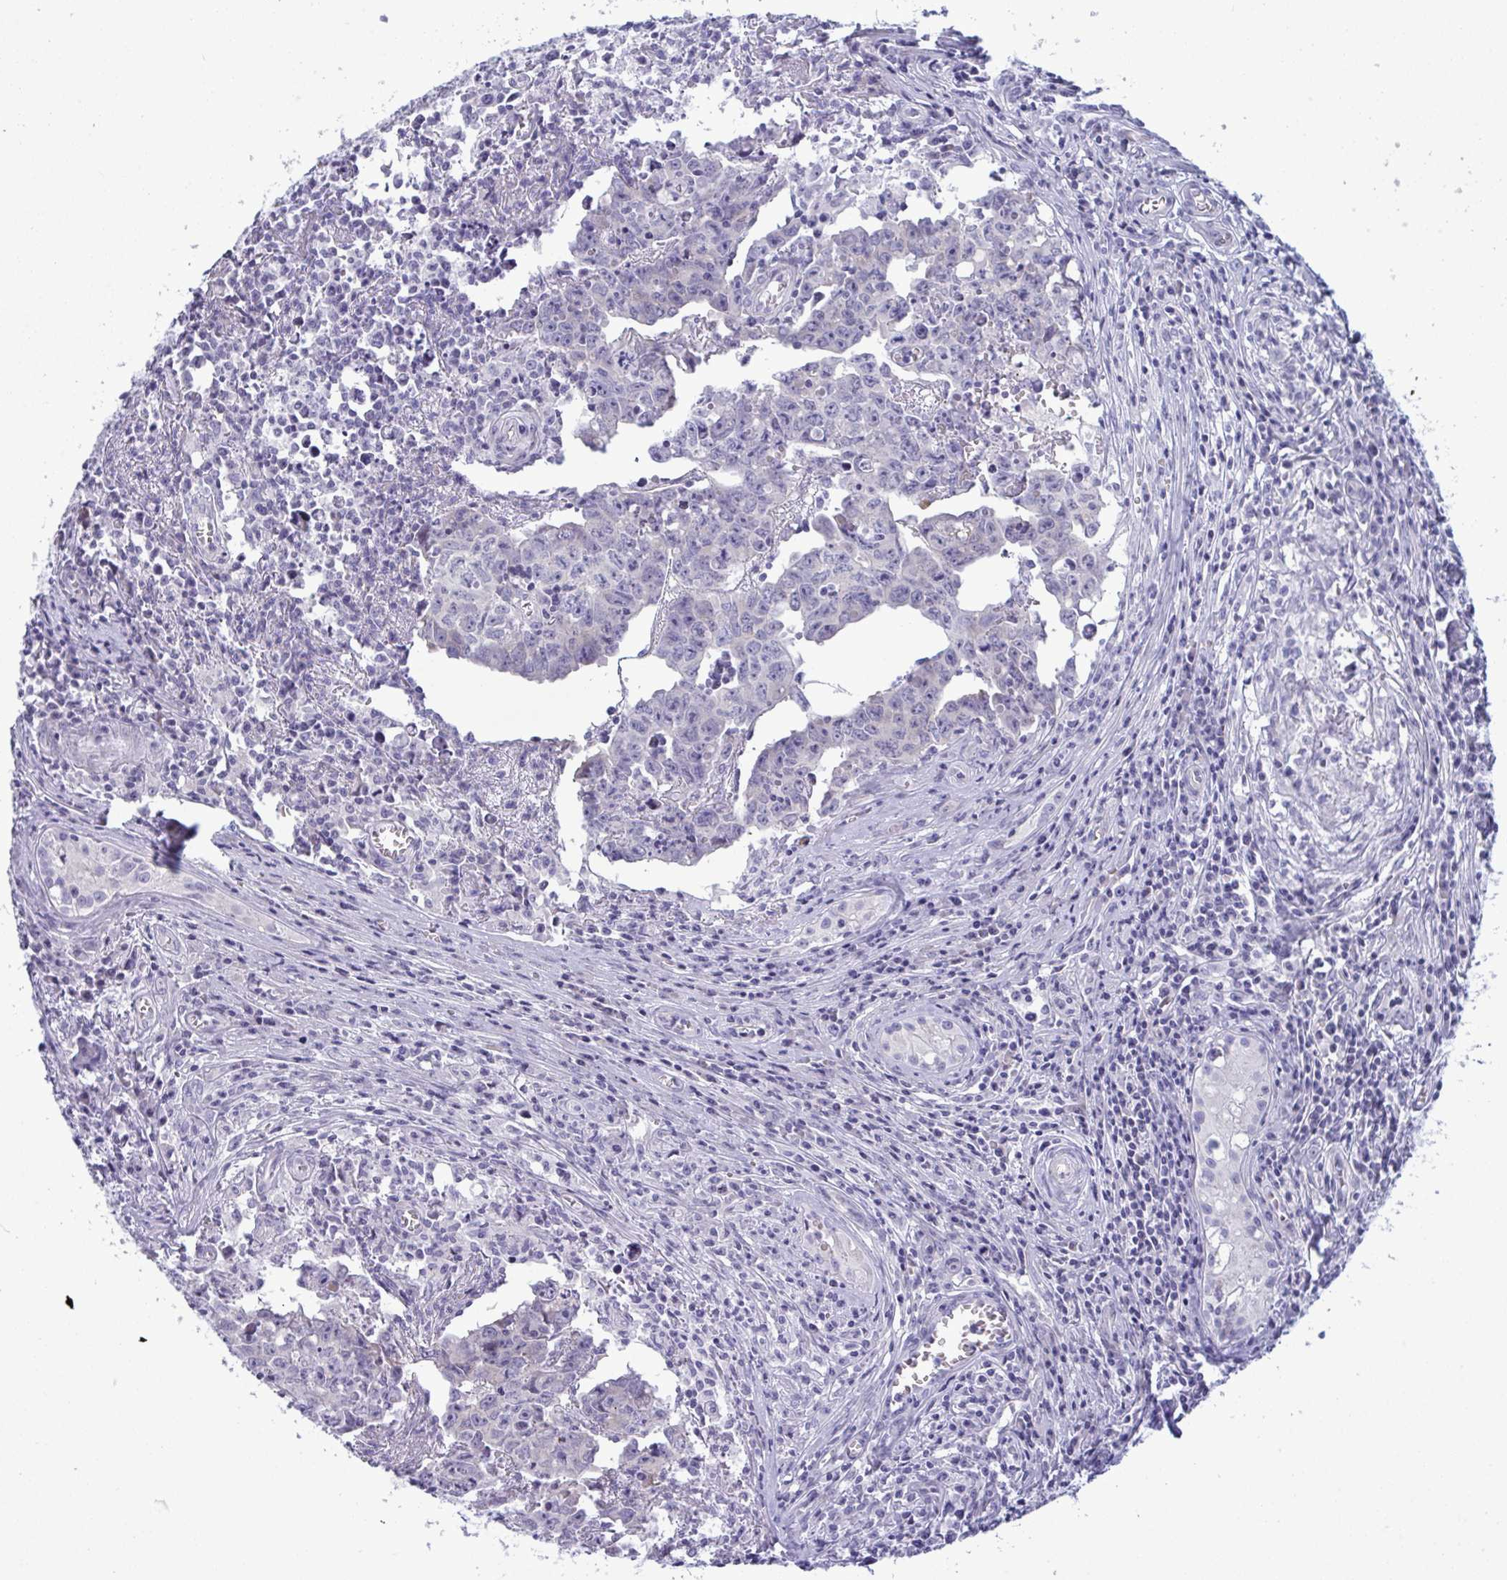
{"staining": {"intensity": "negative", "quantity": "none", "location": "none"}, "tissue": "testis cancer", "cell_type": "Tumor cells", "image_type": "cancer", "snomed": [{"axis": "morphology", "description": "Carcinoma, Embryonal, NOS"}, {"axis": "topography", "description": "Testis"}], "caption": "Tumor cells are negative for brown protein staining in embryonal carcinoma (testis). (Immunohistochemistry, brightfield microscopy, high magnification).", "gene": "ZNF684", "patient": {"sex": "male", "age": 22}}